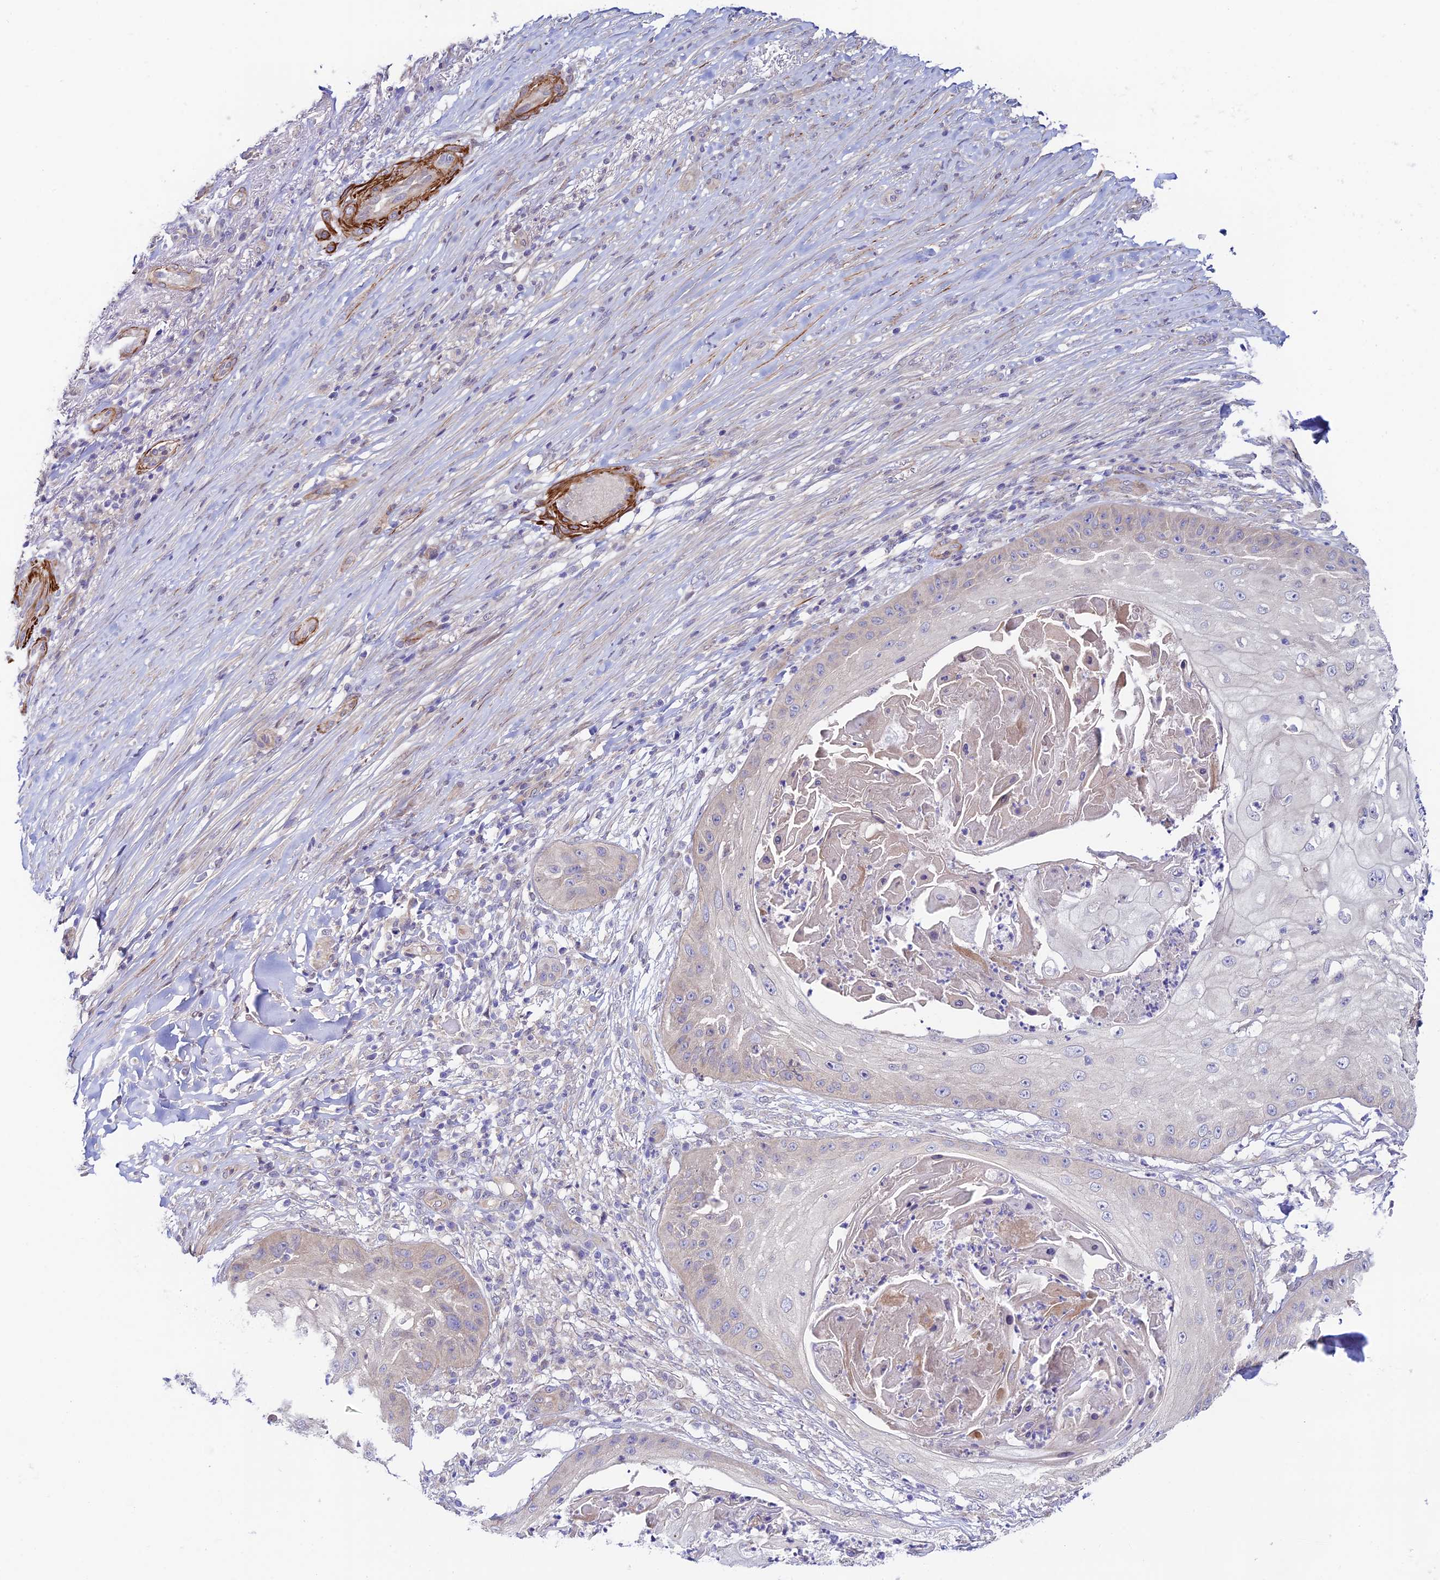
{"staining": {"intensity": "weak", "quantity": "<25%", "location": "cytoplasmic/membranous"}, "tissue": "skin cancer", "cell_type": "Tumor cells", "image_type": "cancer", "snomed": [{"axis": "morphology", "description": "Squamous cell carcinoma, NOS"}, {"axis": "topography", "description": "Skin"}], "caption": "Protein analysis of skin cancer demonstrates no significant staining in tumor cells.", "gene": "ANKRD50", "patient": {"sex": "male", "age": 70}}